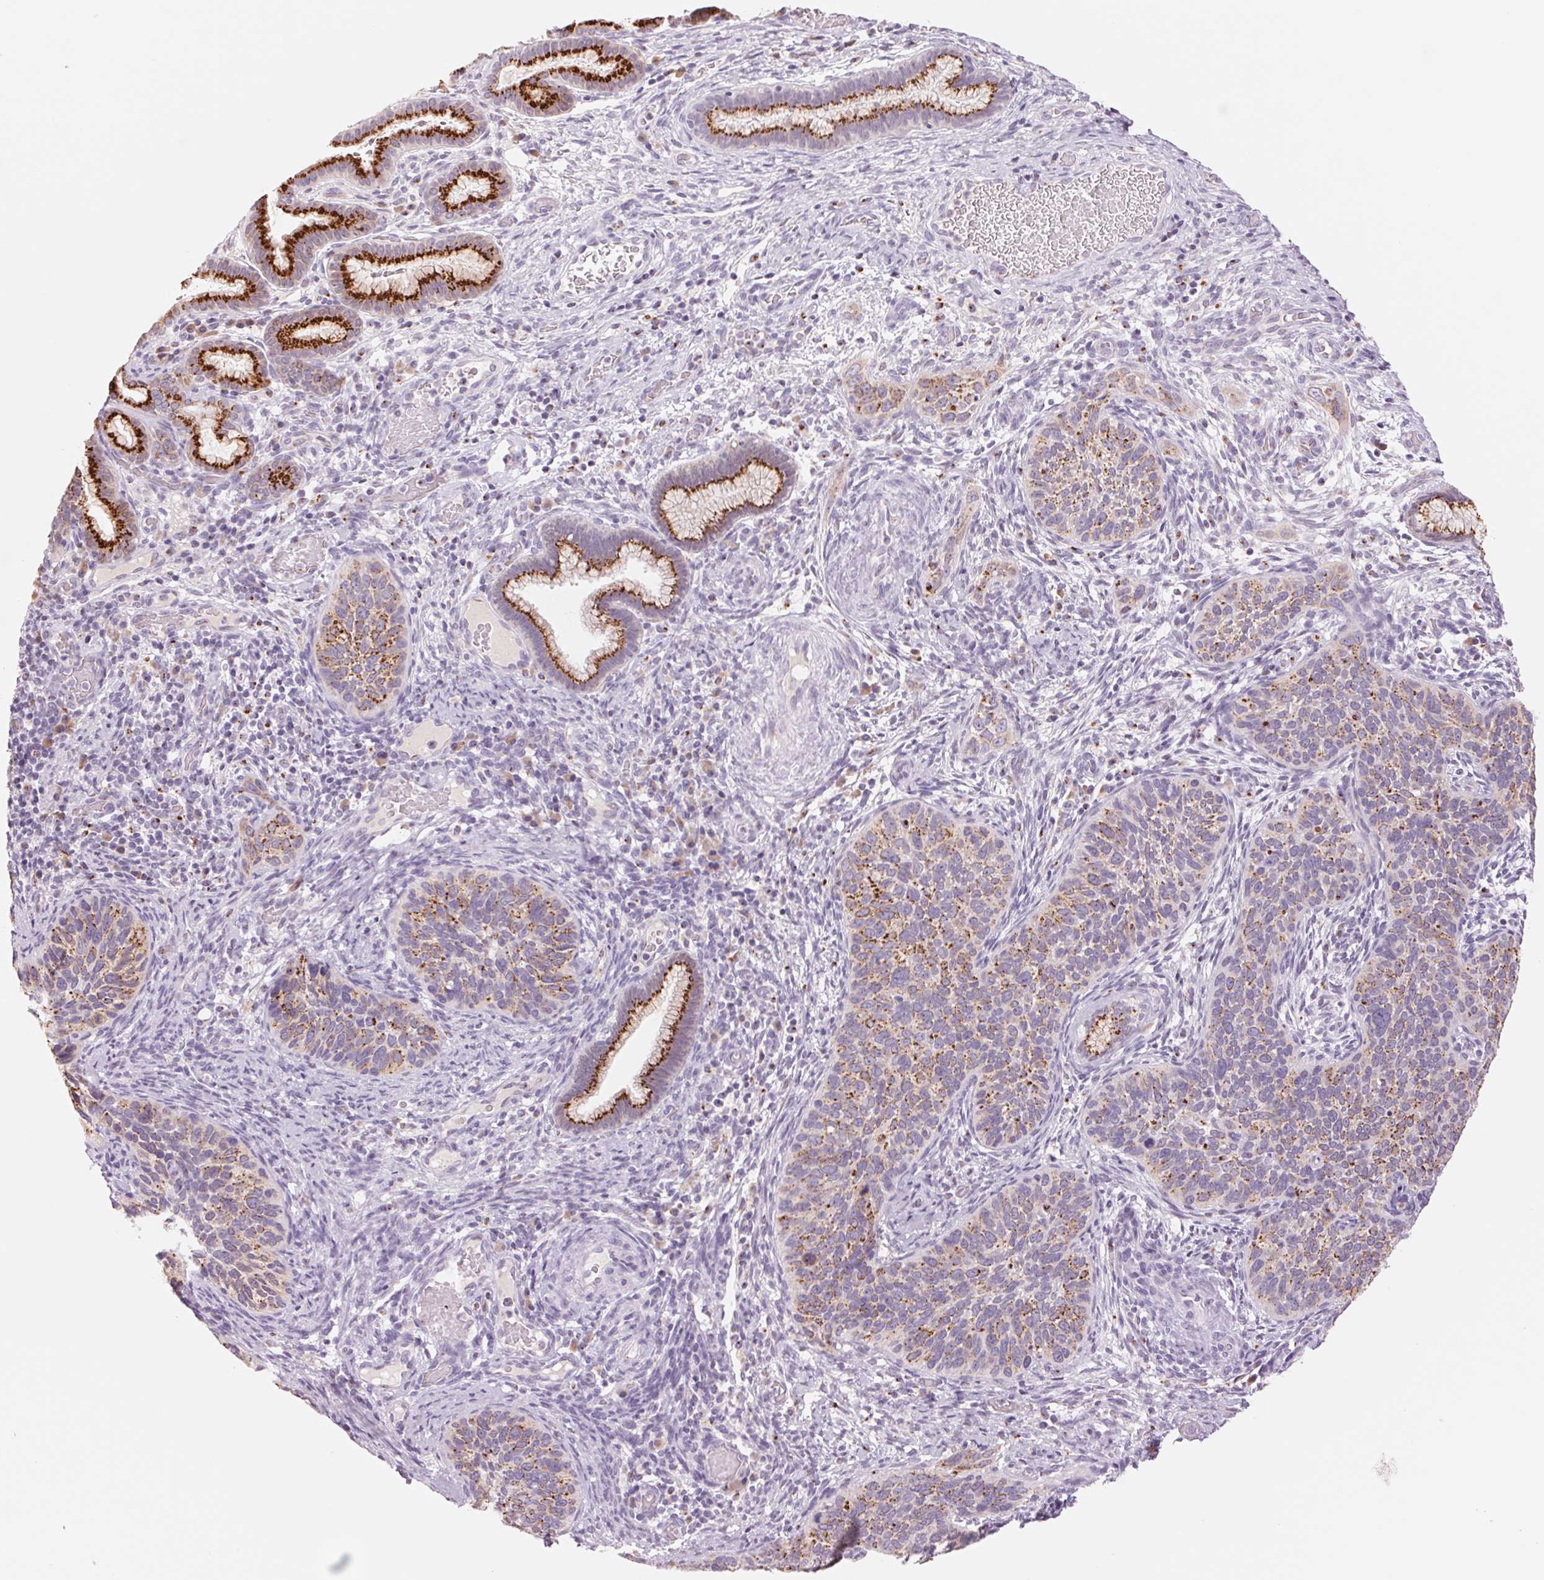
{"staining": {"intensity": "moderate", "quantity": "25%-75%", "location": "cytoplasmic/membranous"}, "tissue": "cervical cancer", "cell_type": "Tumor cells", "image_type": "cancer", "snomed": [{"axis": "morphology", "description": "Squamous cell carcinoma, NOS"}, {"axis": "topography", "description": "Cervix"}], "caption": "Brown immunohistochemical staining in cervical cancer (squamous cell carcinoma) demonstrates moderate cytoplasmic/membranous staining in approximately 25%-75% of tumor cells. The staining is performed using DAB (3,3'-diaminobenzidine) brown chromogen to label protein expression. The nuclei are counter-stained blue using hematoxylin.", "gene": "GALNT7", "patient": {"sex": "female", "age": 51}}